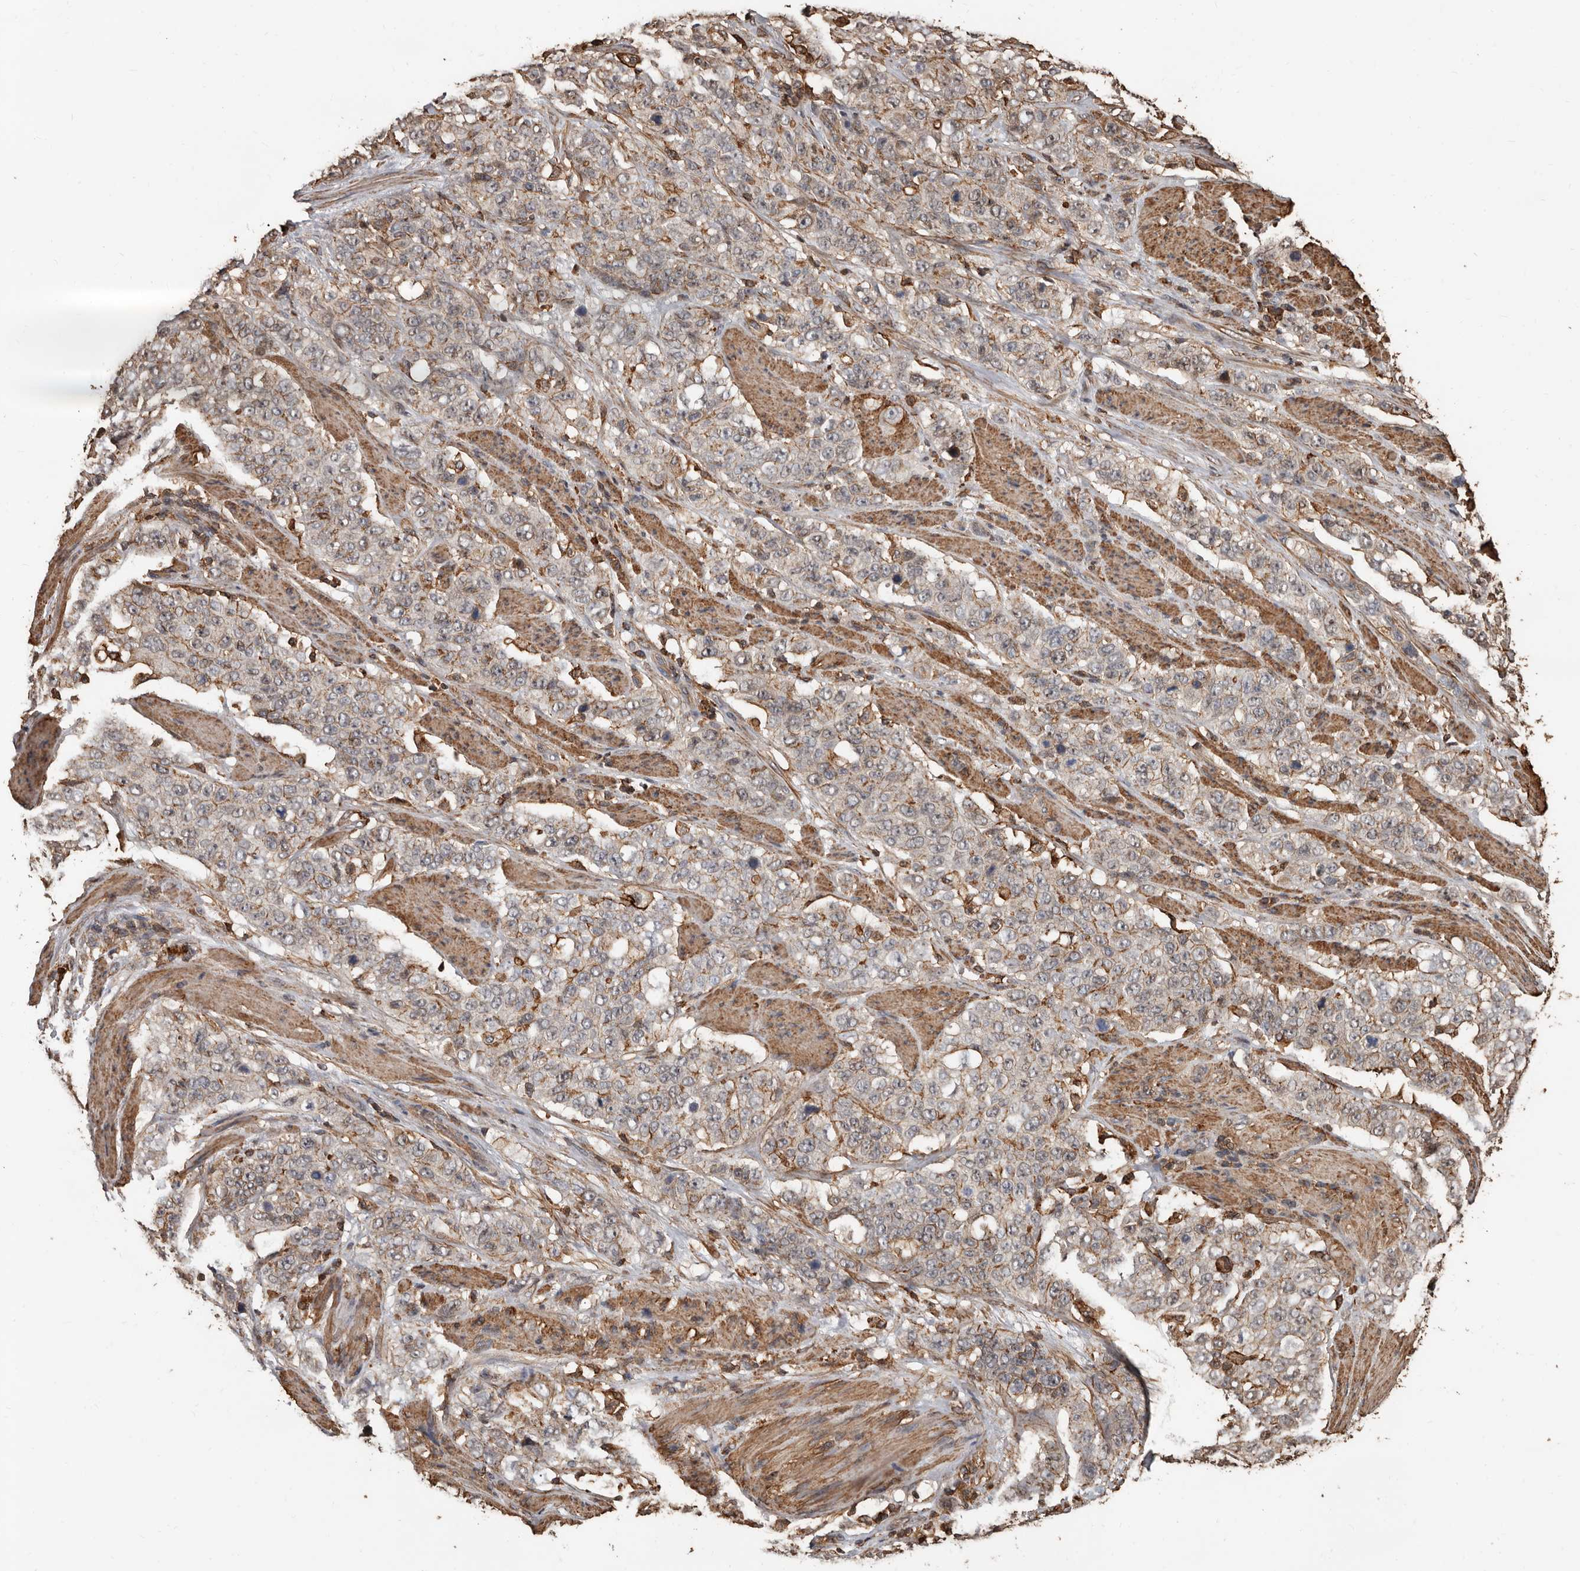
{"staining": {"intensity": "weak", "quantity": ">75%", "location": "cytoplasmic/membranous"}, "tissue": "stomach cancer", "cell_type": "Tumor cells", "image_type": "cancer", "snomed": [{"axis": "morphology", "description": "Adenocarcinoma, NOS"}, {"axis": "topography", "description": "Stomach"}], "caption": "IHC image of neoplastic tissue: human adenocarcinoma (stomach) stained using immunohistochemistry (IHC) displays low levels of weak protein expression localized specifically in the cytoplasmic/membranous of tumor cells, appearing as a cytoplasmic/membranous brown color.", "gene": "GSK3A", "patient": {"sex": "male", "age": 48}}